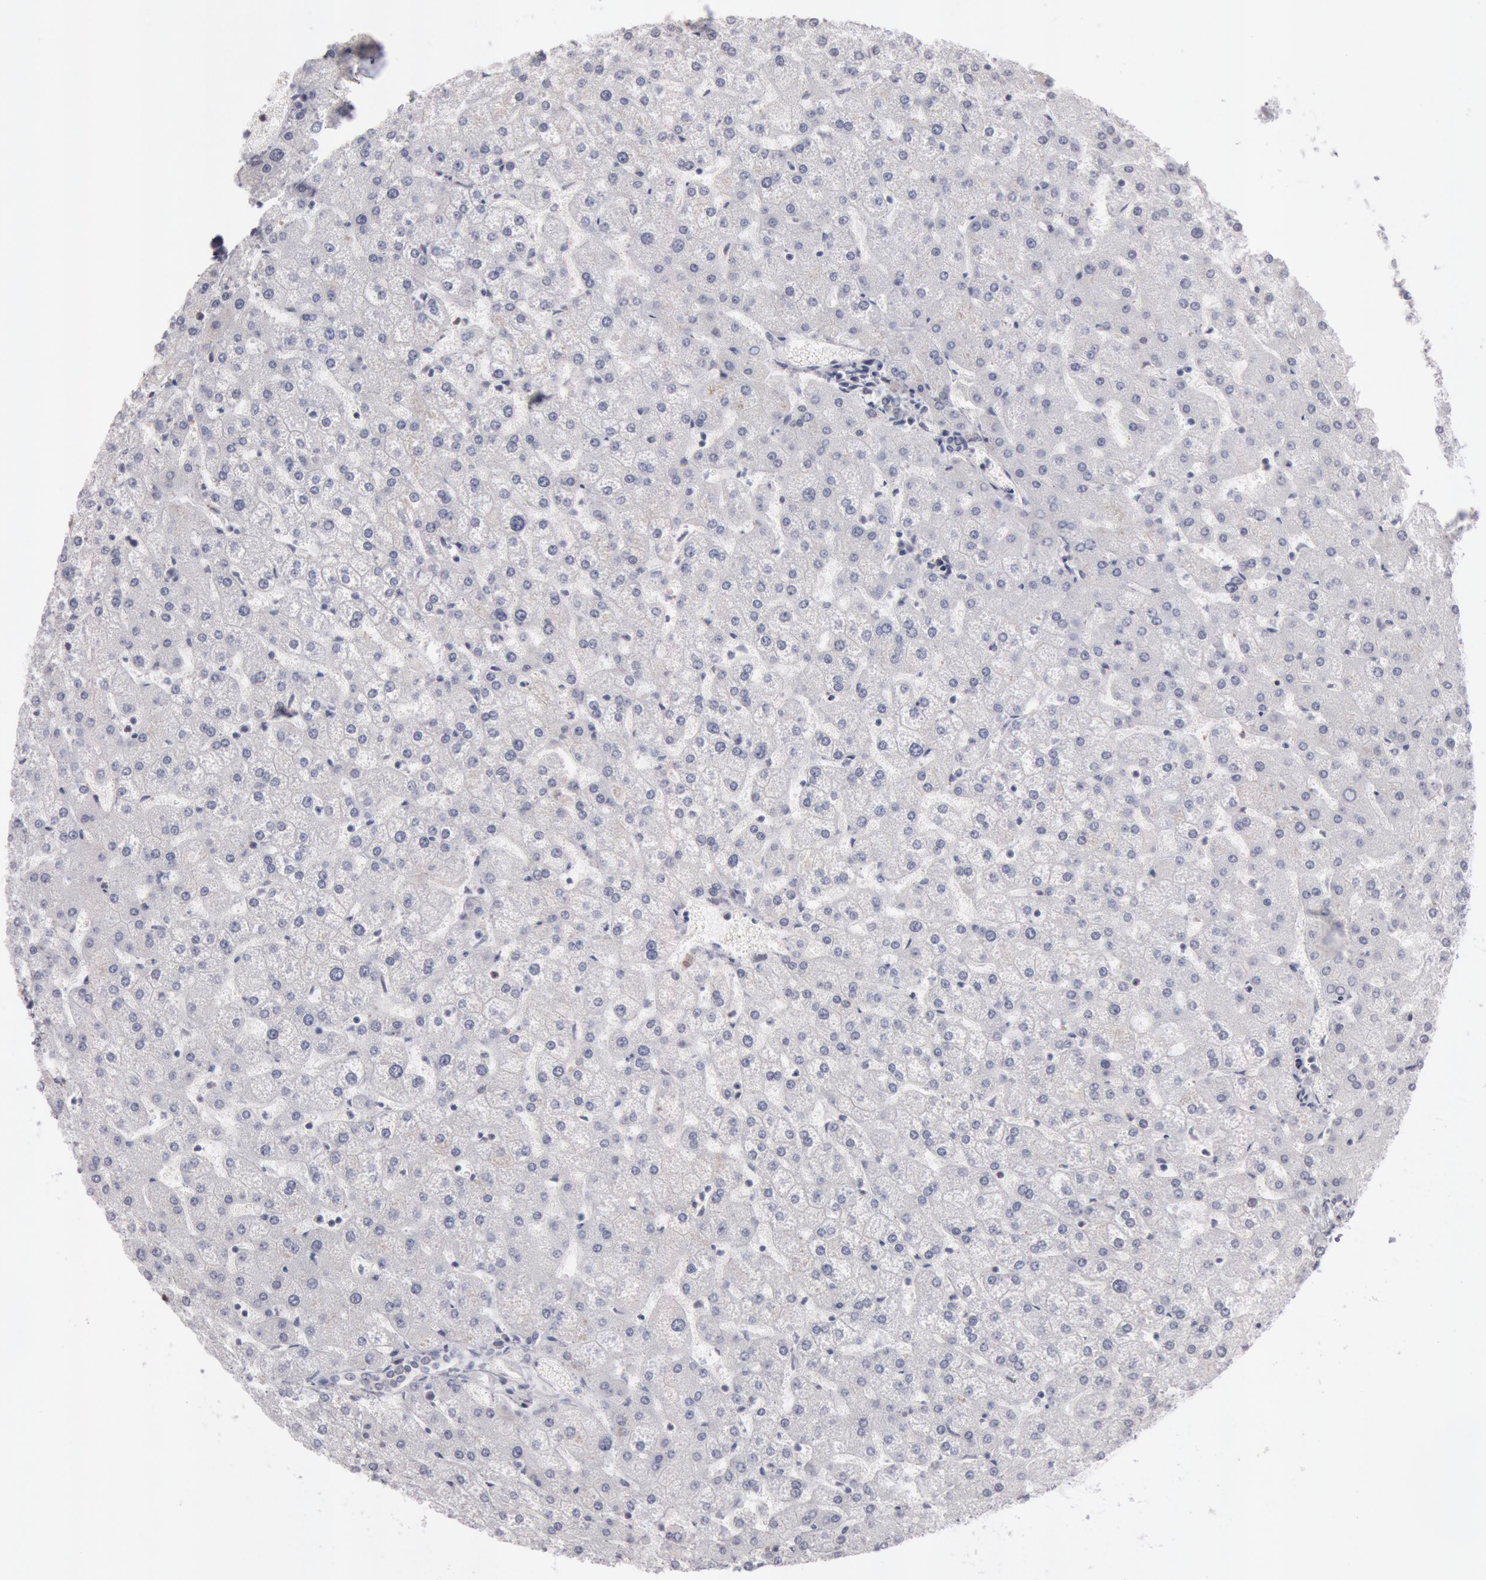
{"staining": {"intensity": "weak", "quantity": "25%-75%", "location": "nuclear"}, "tissue": "liver", "cell_type": "Cholangiocytes", "image_type": "normal", "snomed": [{"axis": "morphology", "description": "Normal tissue, NOS"}, {"axis": "topography", "description": "Liver"}], "caption": "Immunohistochemical staining of normal liver reveals weak nuclear protein expression in about 25%-75% of cholangiocytes.", "gene": "ESS2", "patient": {"sex": "female", "age": 32}}